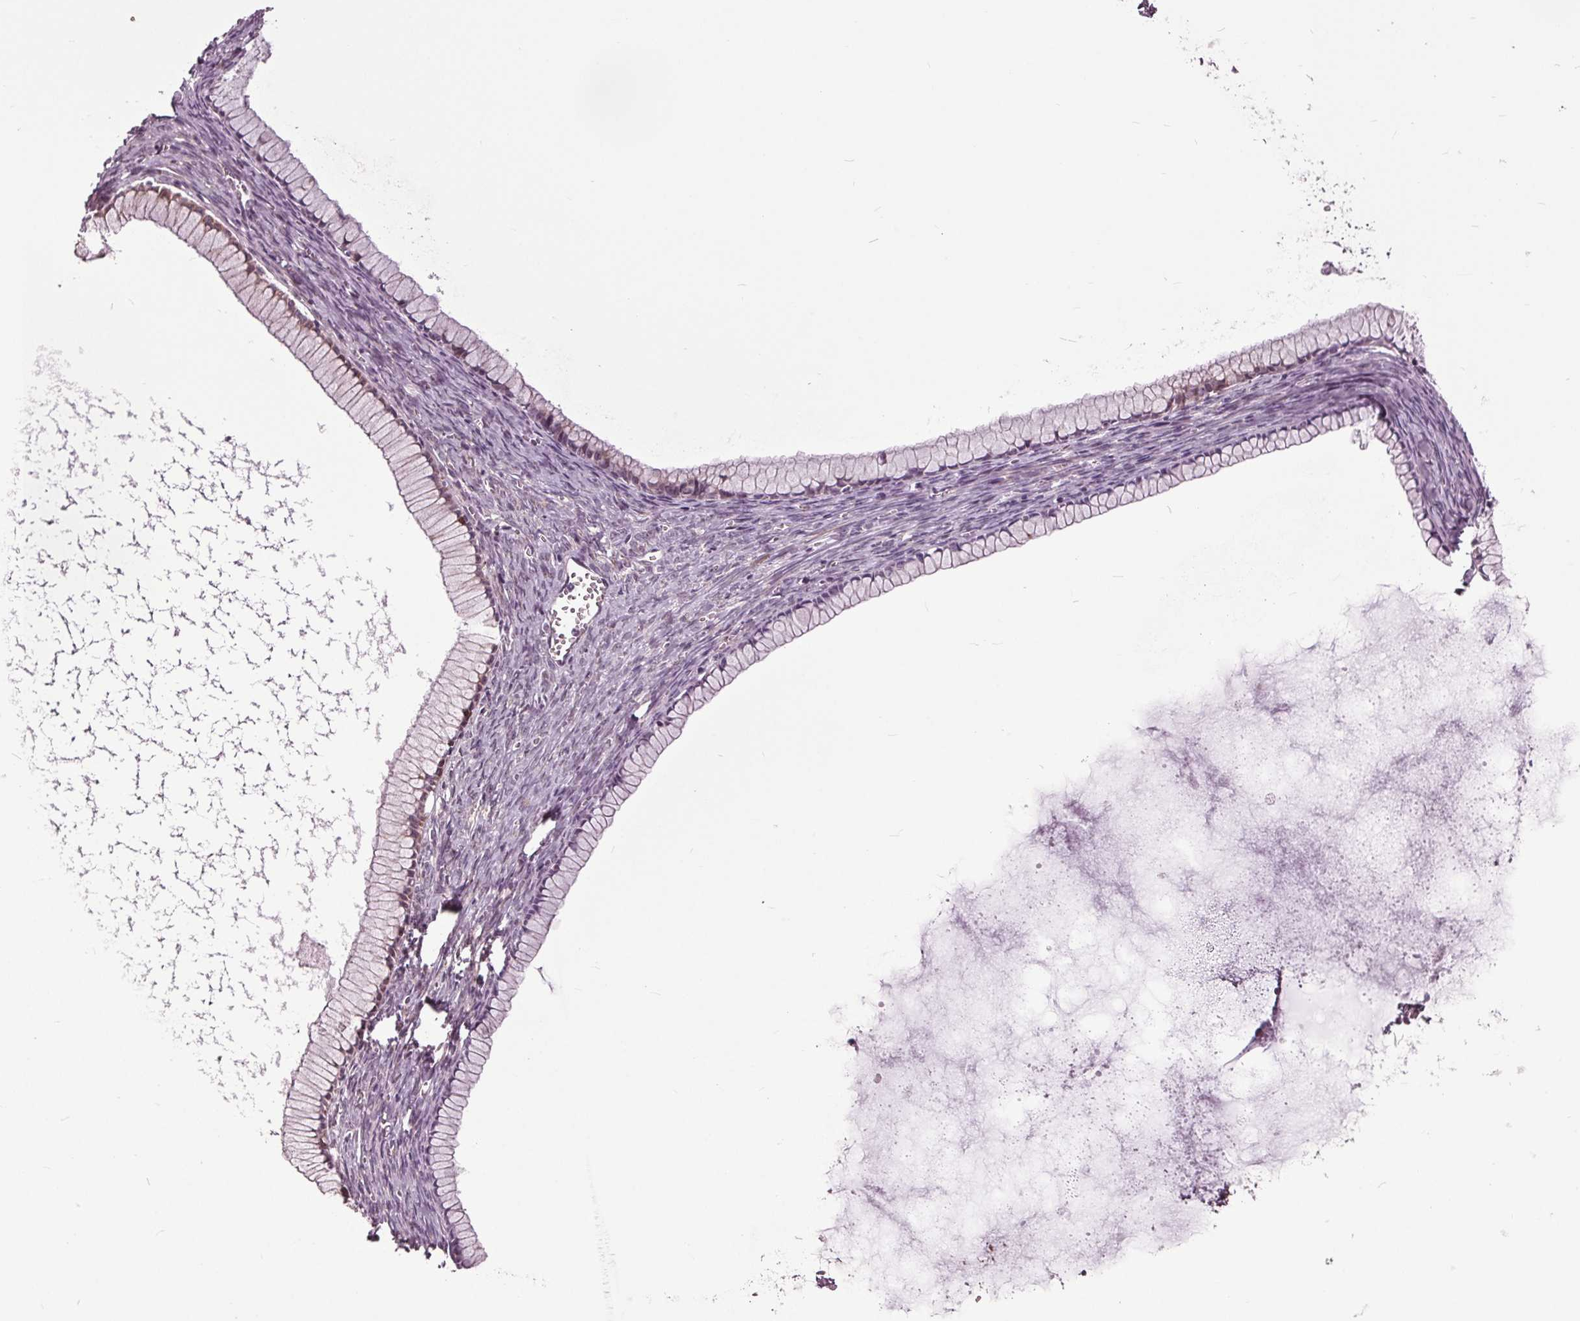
{"staining": {"intensity": "weak", "quantity": "25%-75%", "location": "cytoplasmic/membranous"}, "tissue": "ovarian cancer", "cell_type": "Tumor cells", "image_type": "cancer", "snomed": [{"axis": "morphology", "description": "Cystadenocarcinoma, mucinous, NOS"}, {"axis": "topography", "description": "Ovary"}], "caption": "Immunohistochemical staining of ovarian mucinous cystadenocarcinoma displays low levels of weak cytoplasmic/membranous protein expression in about 25%-75% of tumor cells.", "gene": "HAUS5", "patient": {"sex": "female", "age": 41}}